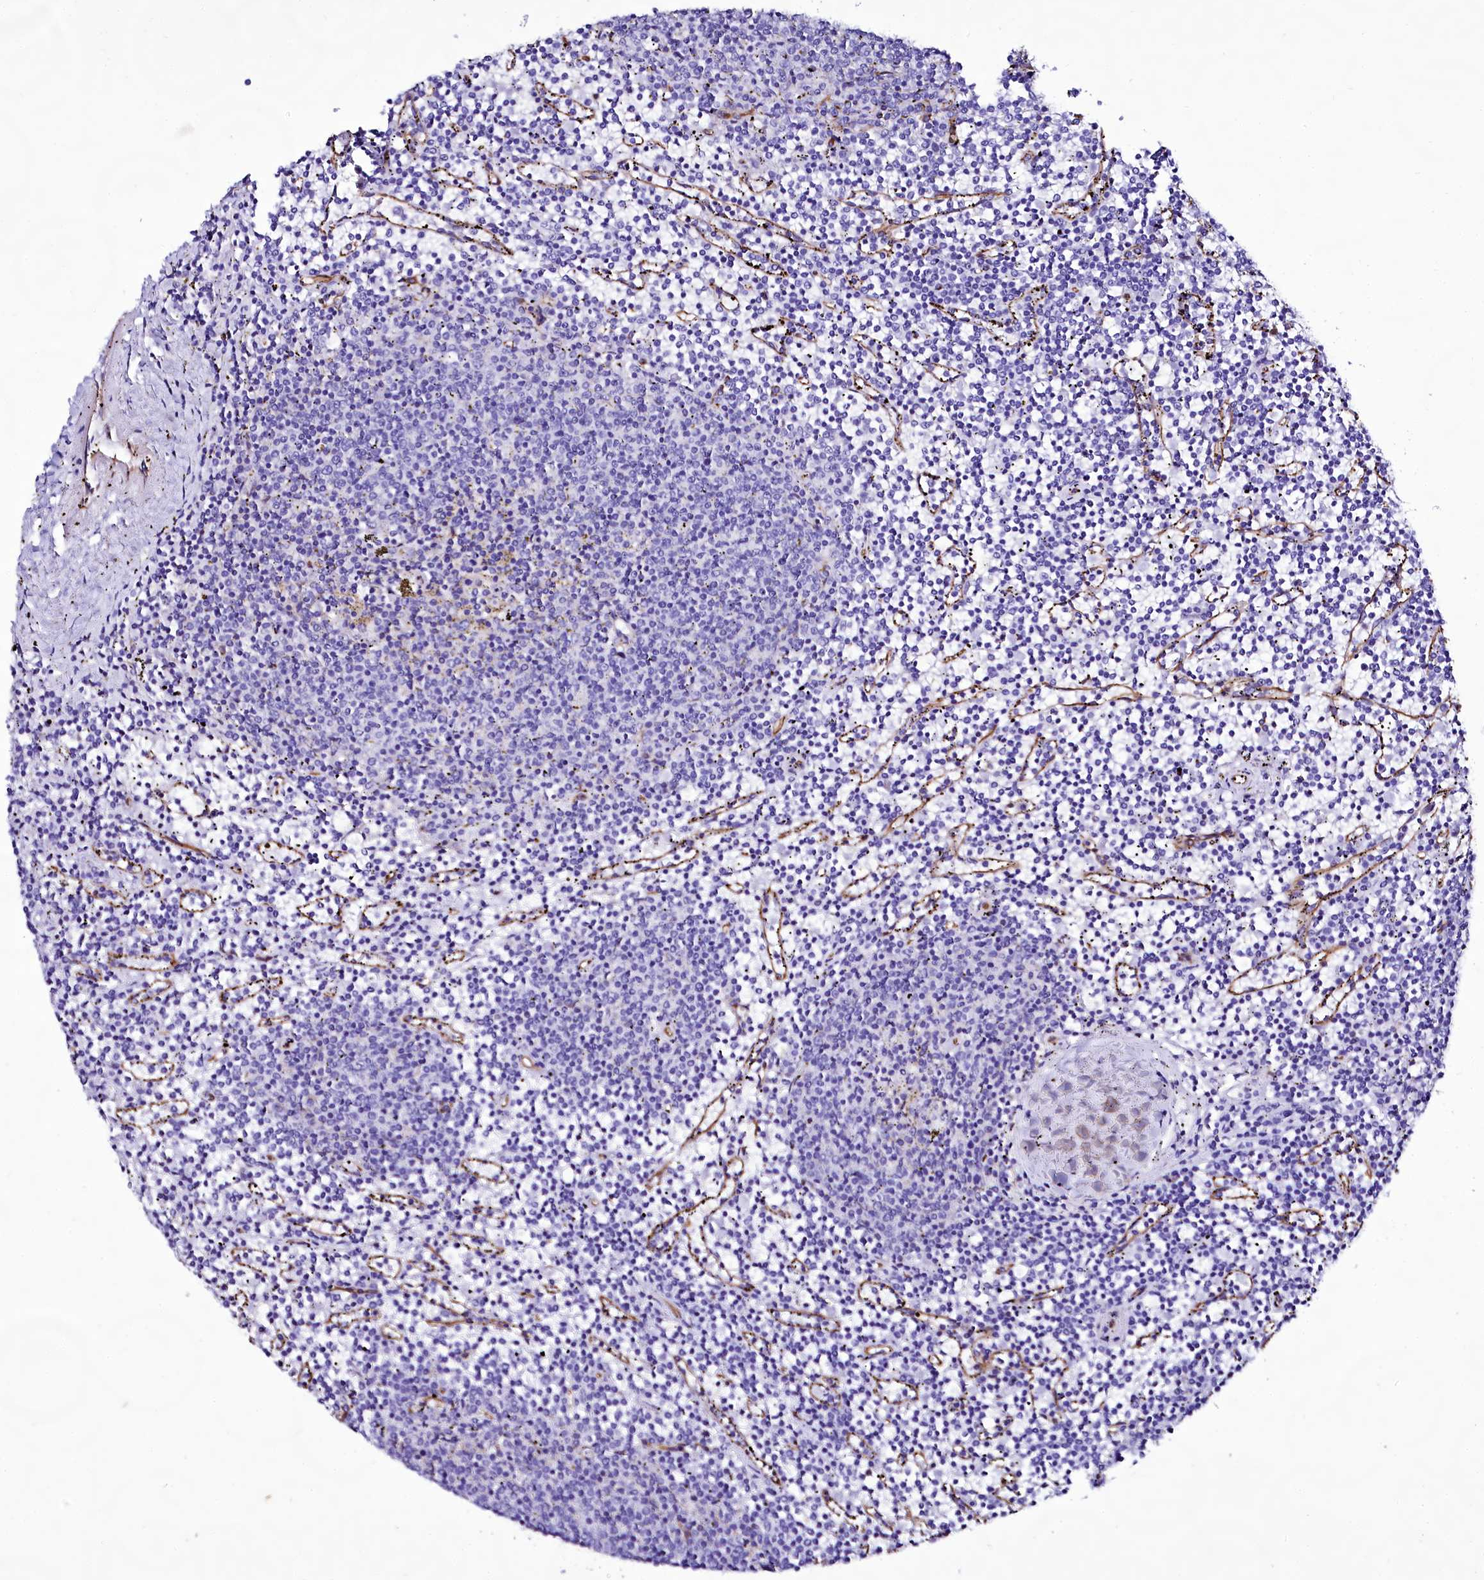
{"staining": {"intensity": "negative", "quantity": "none", "location": "none"}, "tissue": "lymphoma", "cell_type": "Tumor cells", "image_type": "cancer", "snomed": [{"axis": "morphology", "description": "Malignant lymphoma, non-Hodgkin's type, Low grade"}, {"axis": "topography", "description": "Spleen"}], "caption": "Tumor cells are negative for brown protein staining in malignant lymphoma, non-Hodgkin's type (low-grade).", "gene": "CD99", "patient": {"sex": "female", "age": 50}}